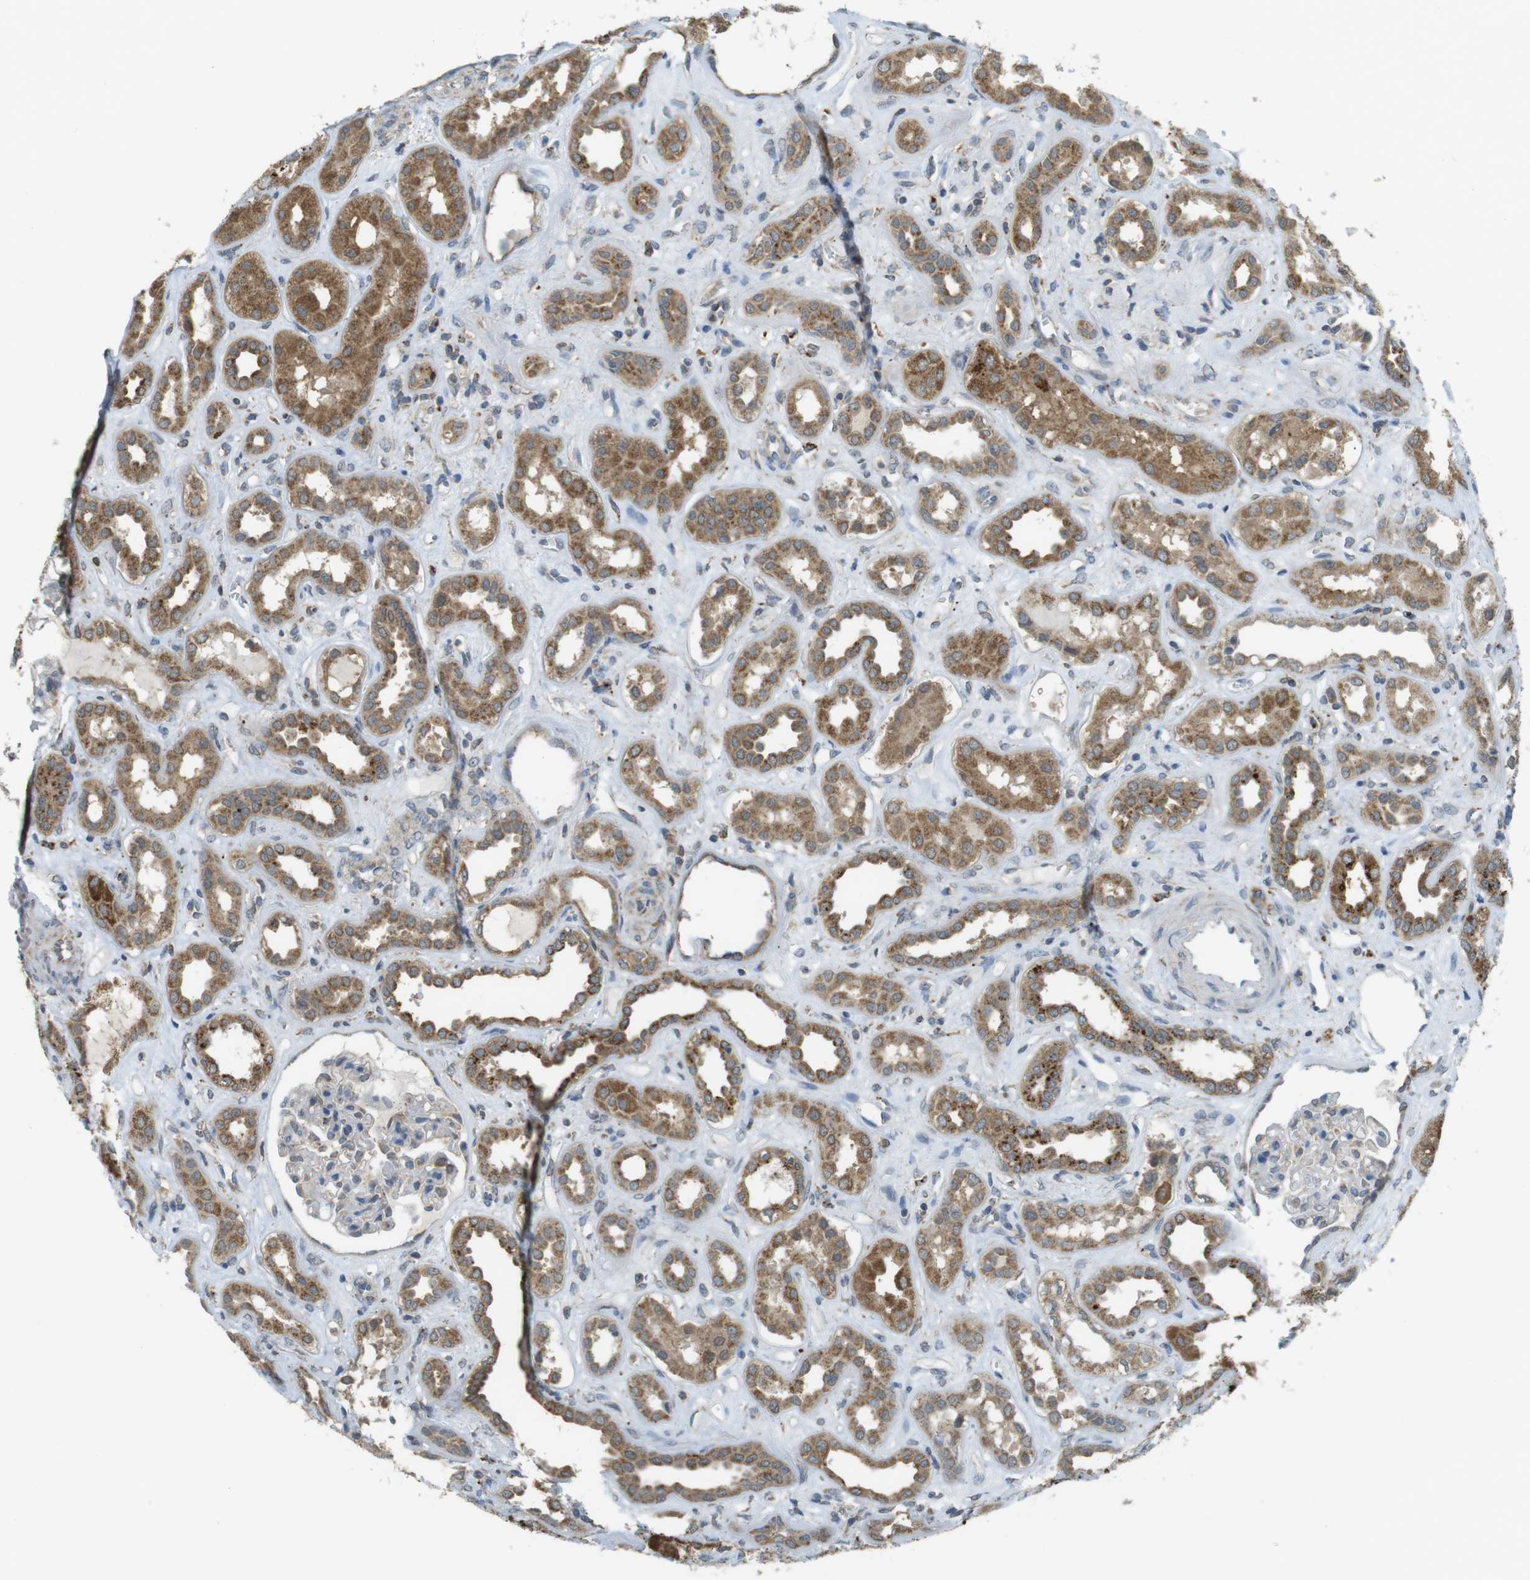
{"staining": {"intensity": "negative", "quantity": "none", "location": "none"}, "tissue": "kidney", "cell_type": "Cells in glomeruli", "image_type": "normal", "snomed": [{"axis": "morphology", "description": "Normal tissue, NOS"}, {"axis": "topography", "description": "Kidney"}], "caption": "An IHC histopathology image of normal kidney is shown. There is no staining in cells in glomeruli of kidney.", "gene": "BRI3BP", "patient": {"sex": "male", "age": 59}}